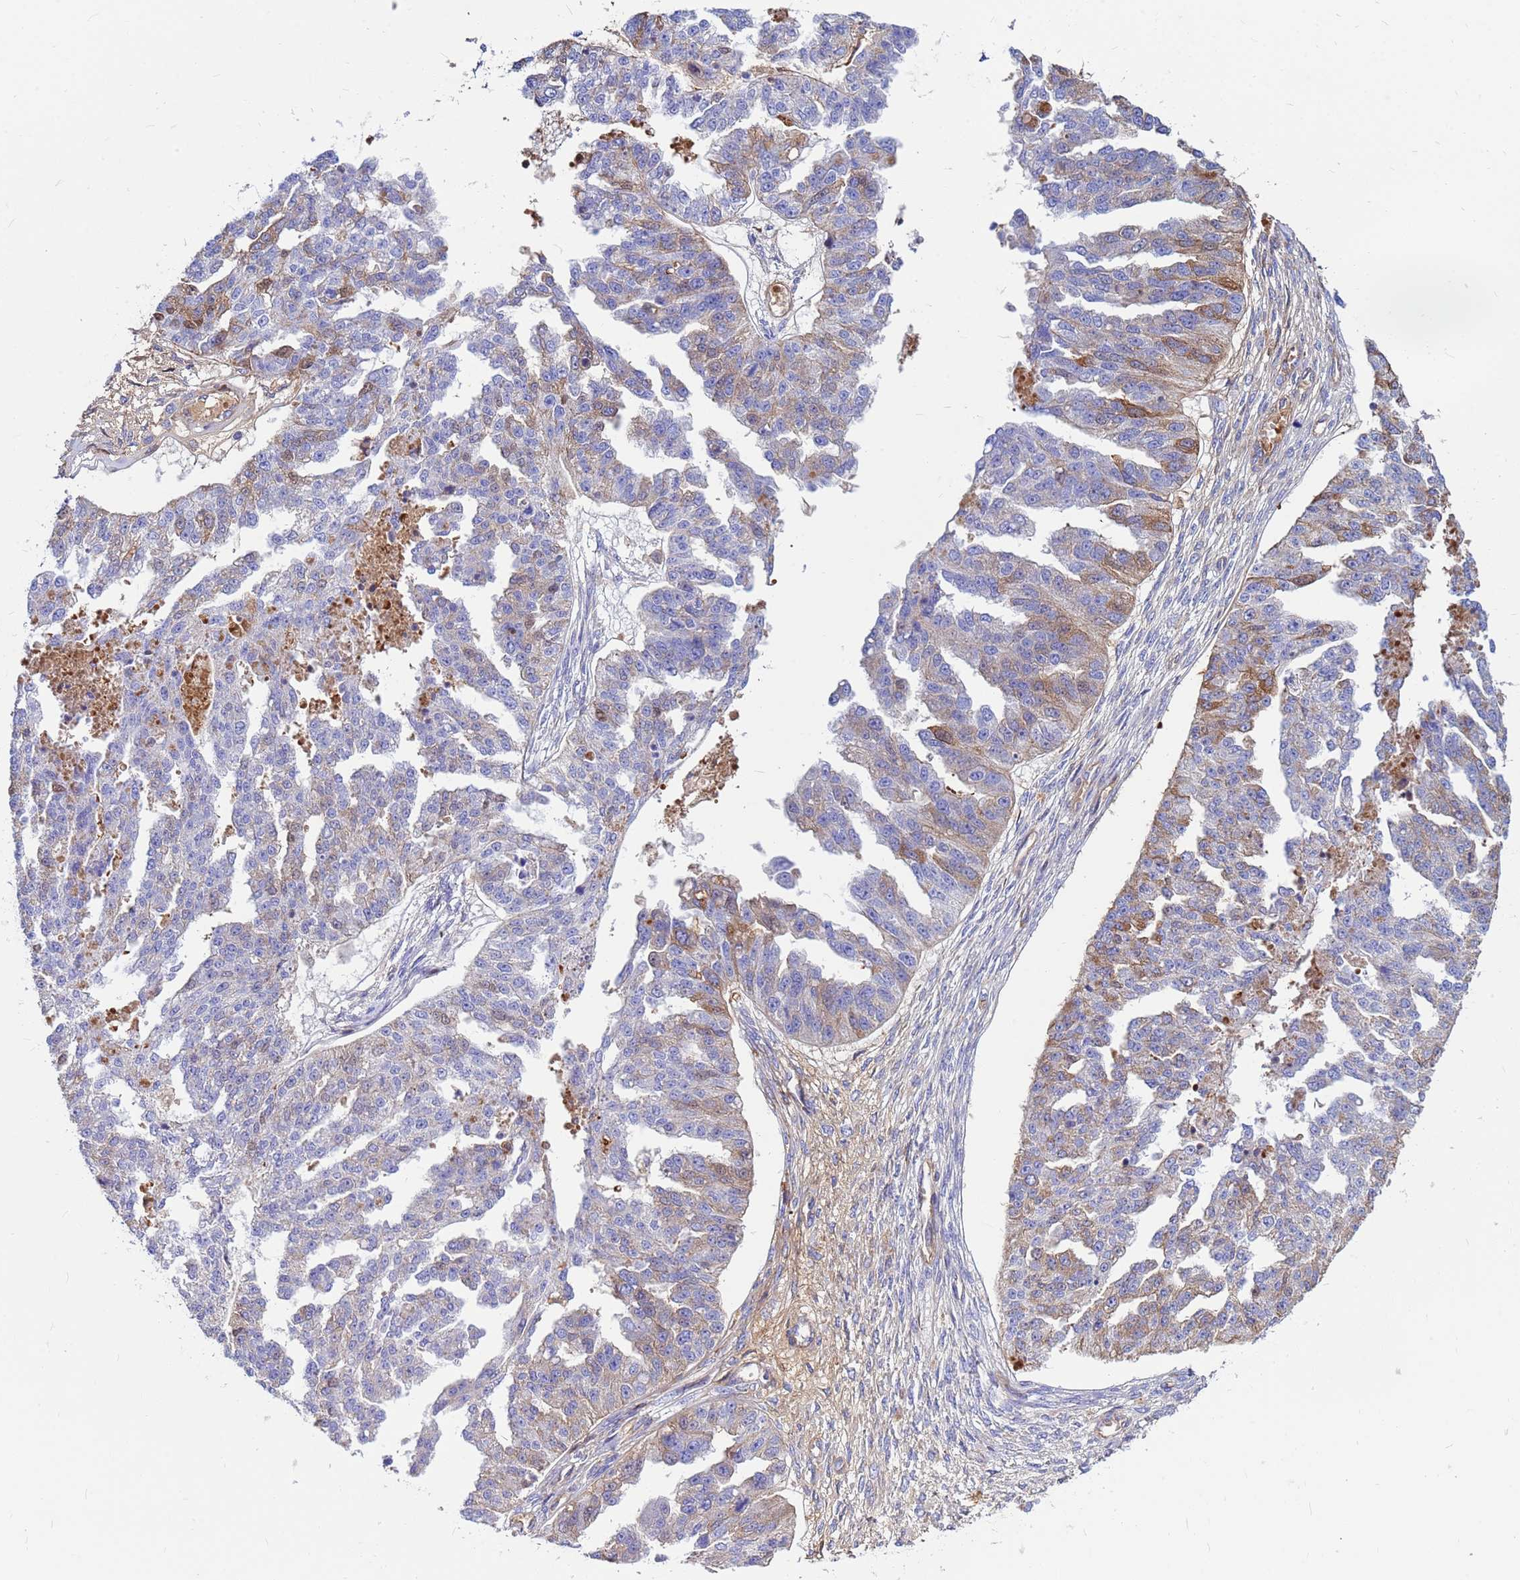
{"staining": {"intensity": "moderate", "quantity": "<25%", "location": "cytoplasmic/membranous"}, "tissue": "ovarian cancer", "cell_type": "Tumor cells", "image_type": "cancer", "snomed": [{"axis": "morphology", "description": "Cystadenocarcinoma, serous, NOS"}, {"axis": "topography", "description": "Ovary"}], "caption": "Immunohistochemistry (IHC) micrograph of ovarian cancer (serous cystadenocarcinoma) stained for a protein (brown), which reveals low levels of moderate cytoplasmic/membranous expression in approximately <25% of tumor cells.", "gene": "CRHBP", "patient": {"sex": "female", "age": 58}}